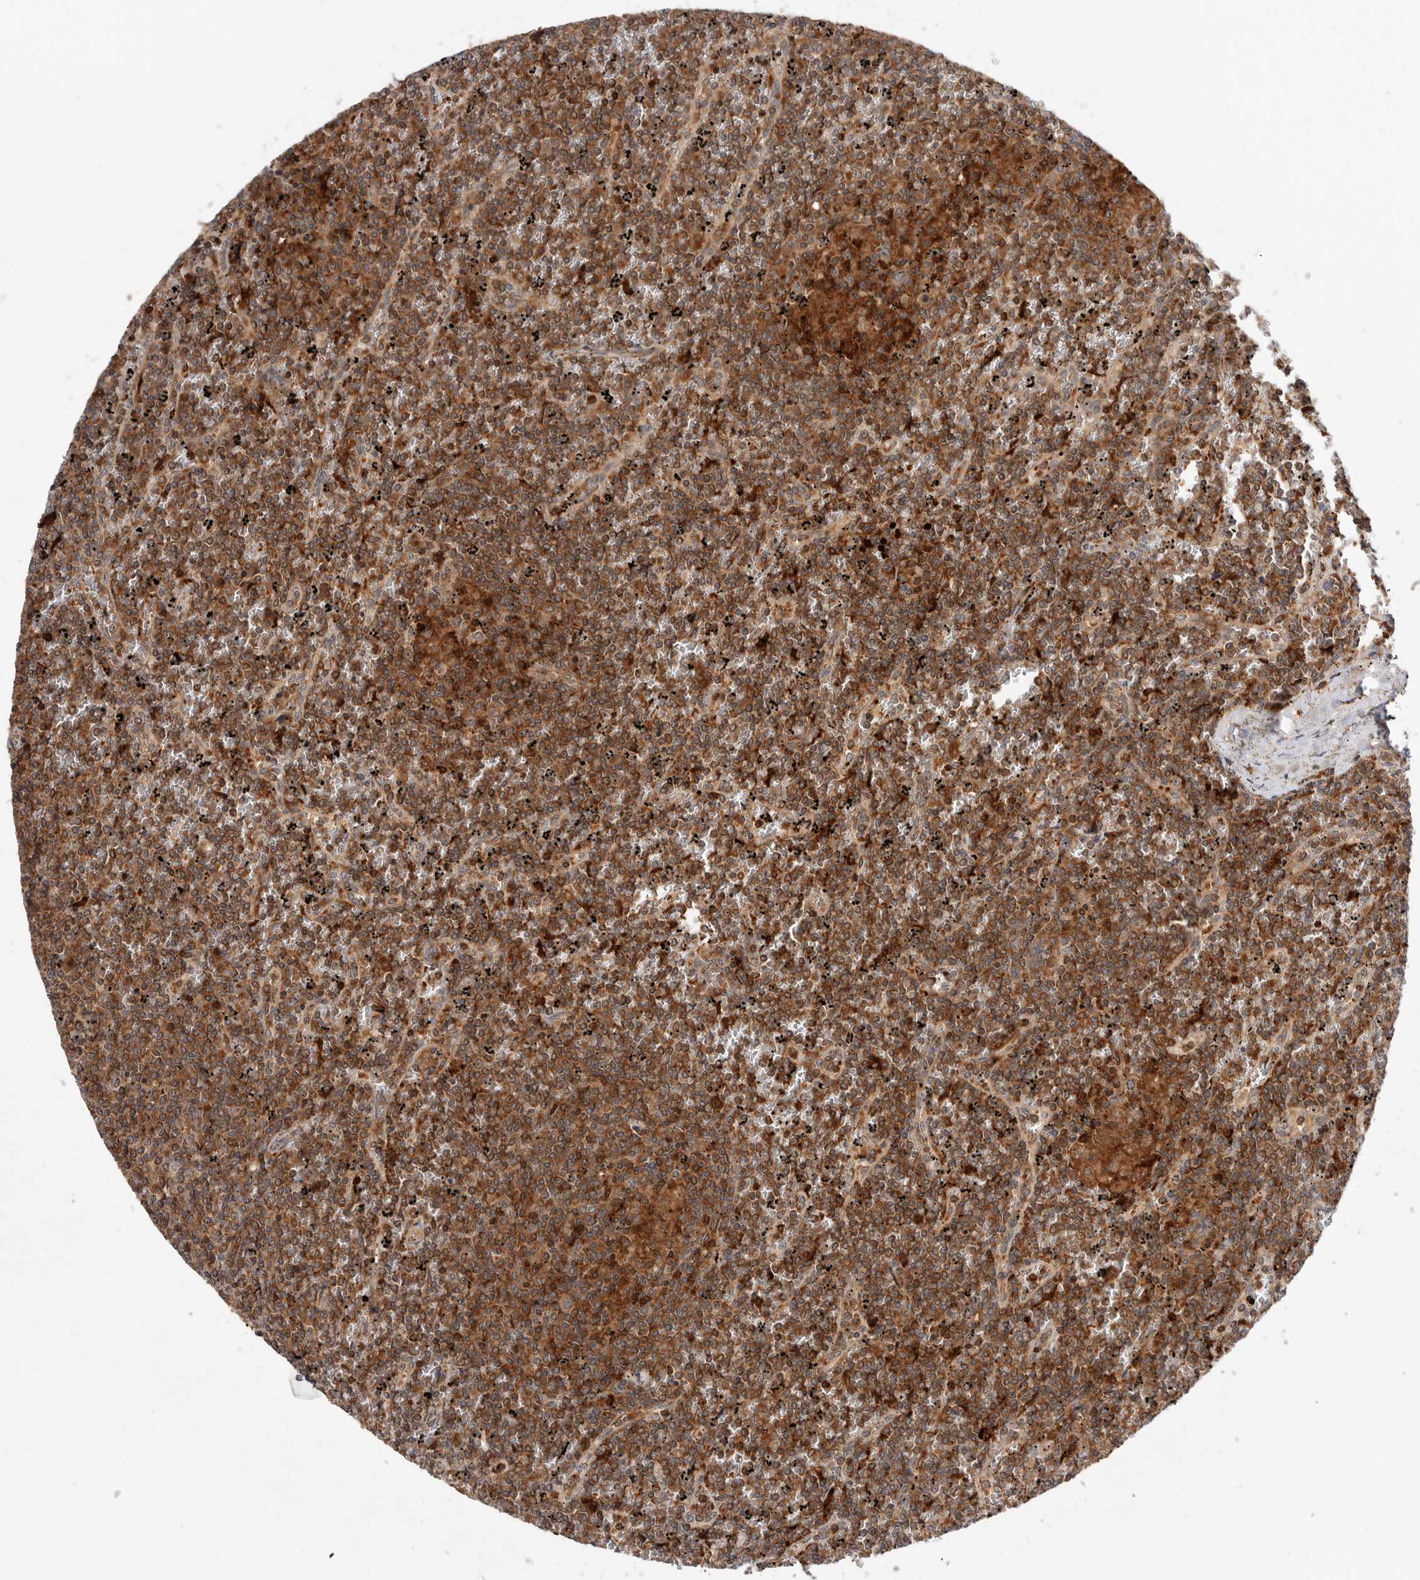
{"staining": {"intensity": "moderate", "quantity": ">75%", "location": "cytoplasmic/membranous"}, "tissue": "lymphoma", "cell_type": "Tumor cells", "image_type": "cancer", "snomed": [{"axis": "morphology", "description": "Malignant lymphoma, non-Hodgkin's type, Low grade"}, {"axis": "topography", "description": "Spleen"}], "caption": "IHC photomicrograph of neoplastic tissue: lymphoma stained using IHC reveals medium levels of moderate protein expression localized specifically in the cytoplasmic/membranous of tumor cells, appearing as a cytoplasmic/membranous brown color.", "gene": "RNF213", "patient": {"sex": "female", "age": 19}}